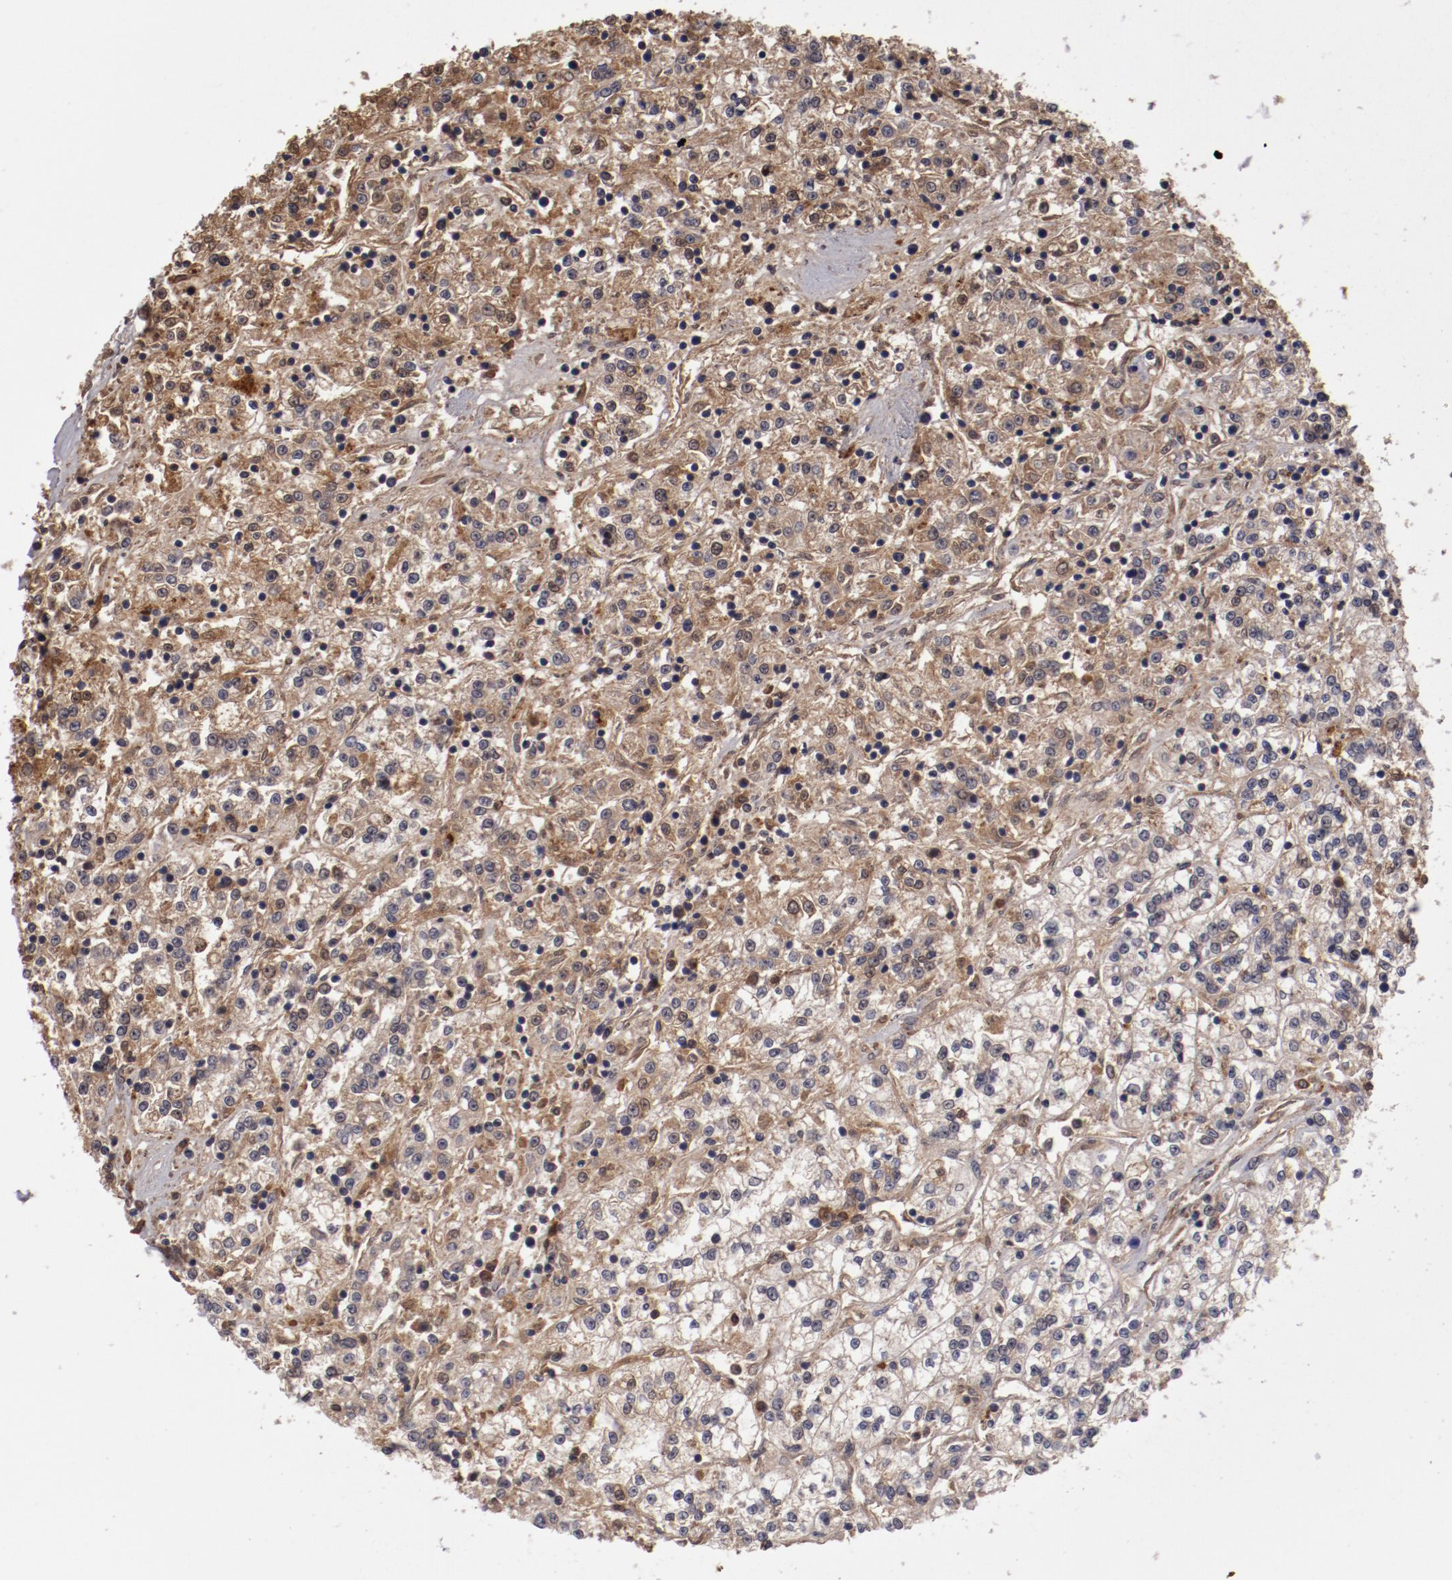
{"staining": {"intensity": "moderate", "quantity": "25%-75%", "location": "cytoplasmic/membranous"}, "tissue": "renal cancer", "cell_type": "Tumor cells", "image_type": "cancer", "snomed": [{"axis": "morphology", "description": "Adenocarcinoma, NOS"}, {"axis": "topography", "description": "Kidney"}], "caption": "A medium amount of moderate cytoplasmic/membranous expression is present in approximately 25%-75% of tumor cells in renal cancer tissue.", "gene": "CP", "patient": {"sex": "female", "age": 76}}